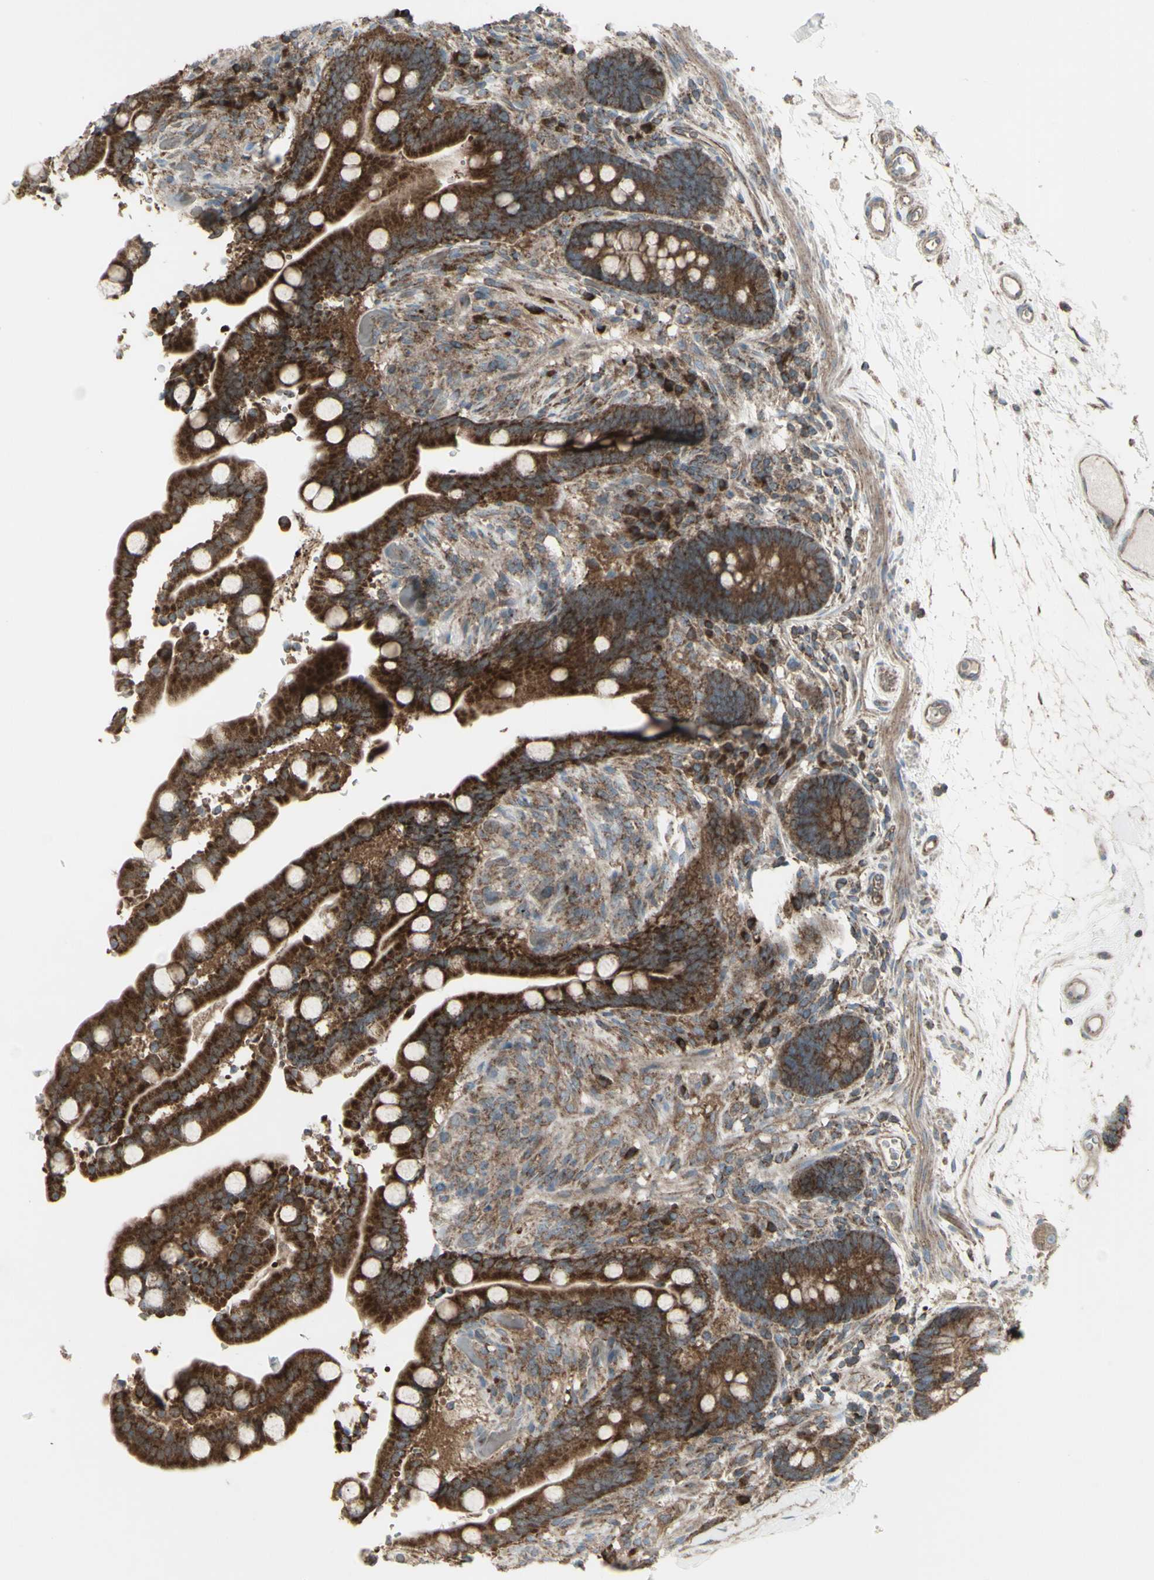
{"staining": {"intensity": "weak", "quantity": ">75%", "location": "cytoplasmic/membranous"}, "tissue": "colon", "cell_type": "Endothelial cells", "image_type": "normal", "snomed": [{"axis": "morphology", "description": "Normal tissue, NOS"}, {"axis": "topography", "description": "Colon"}], "caption": "Approximately >75% of endothelial cells in benign human colon show weak cytoplasmic/membranous protein expression as visualized by brown immunohistochemical staining.", "gene": "SHC1", "patient": {"sex": "male", "age": 73}}